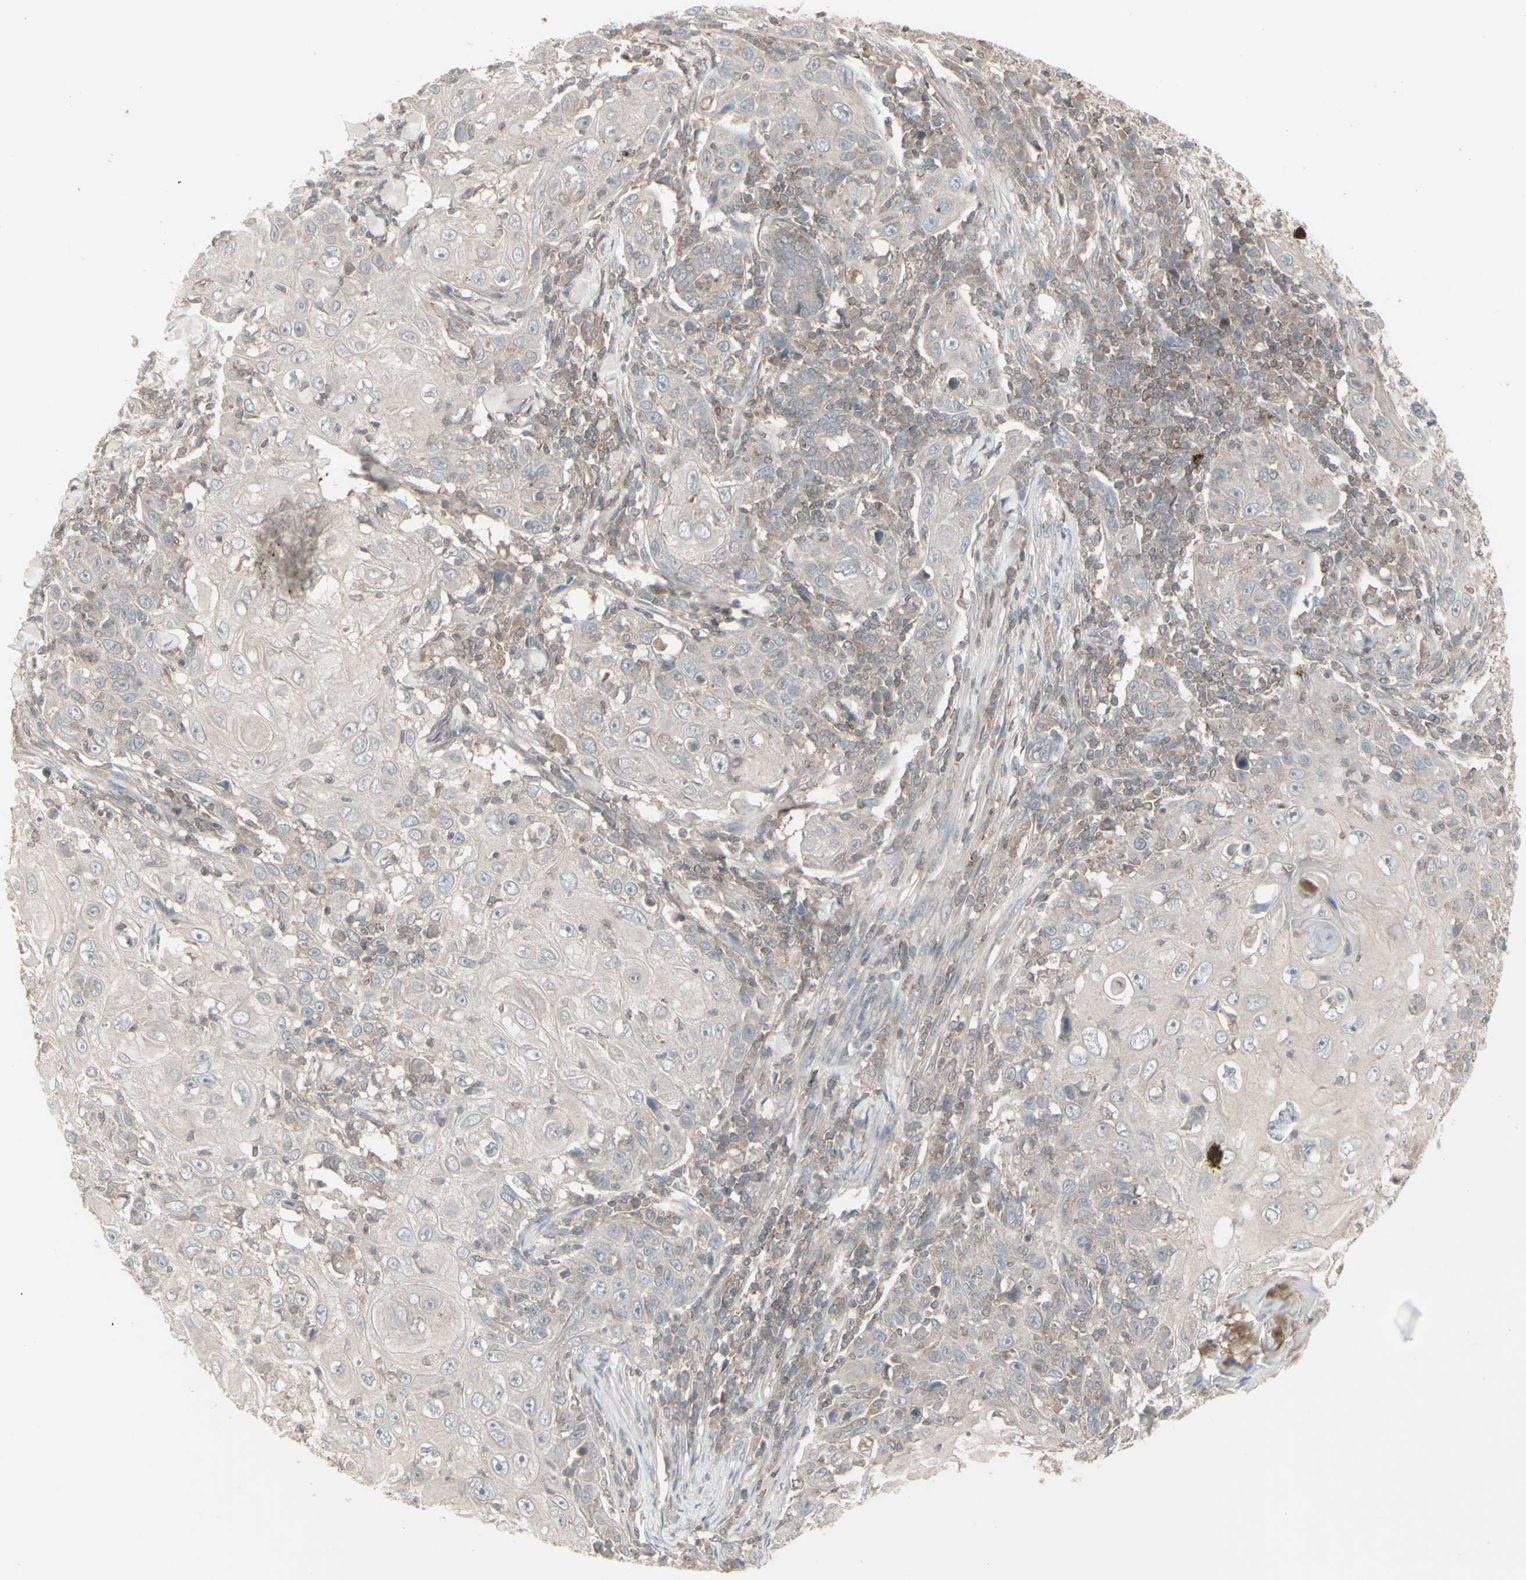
{"staining": {"intensity": "negative", "quantity": "none", "location": "none"}, "tissue": "skin cancer", "cell_type": "Tumor cells", "image_type": "cancer", "snomed": [{"axis": "morphology", "description": "Squamous cell carcinoma, NOS"}, {"axis": "topography", "description": "Skin"}], "caption": "Immunohistochemical staining of skin cancer exhibits no significant positivity in tumor cells.", "gene": "CSK", "patient": {"sex": "female", "age": 88}}